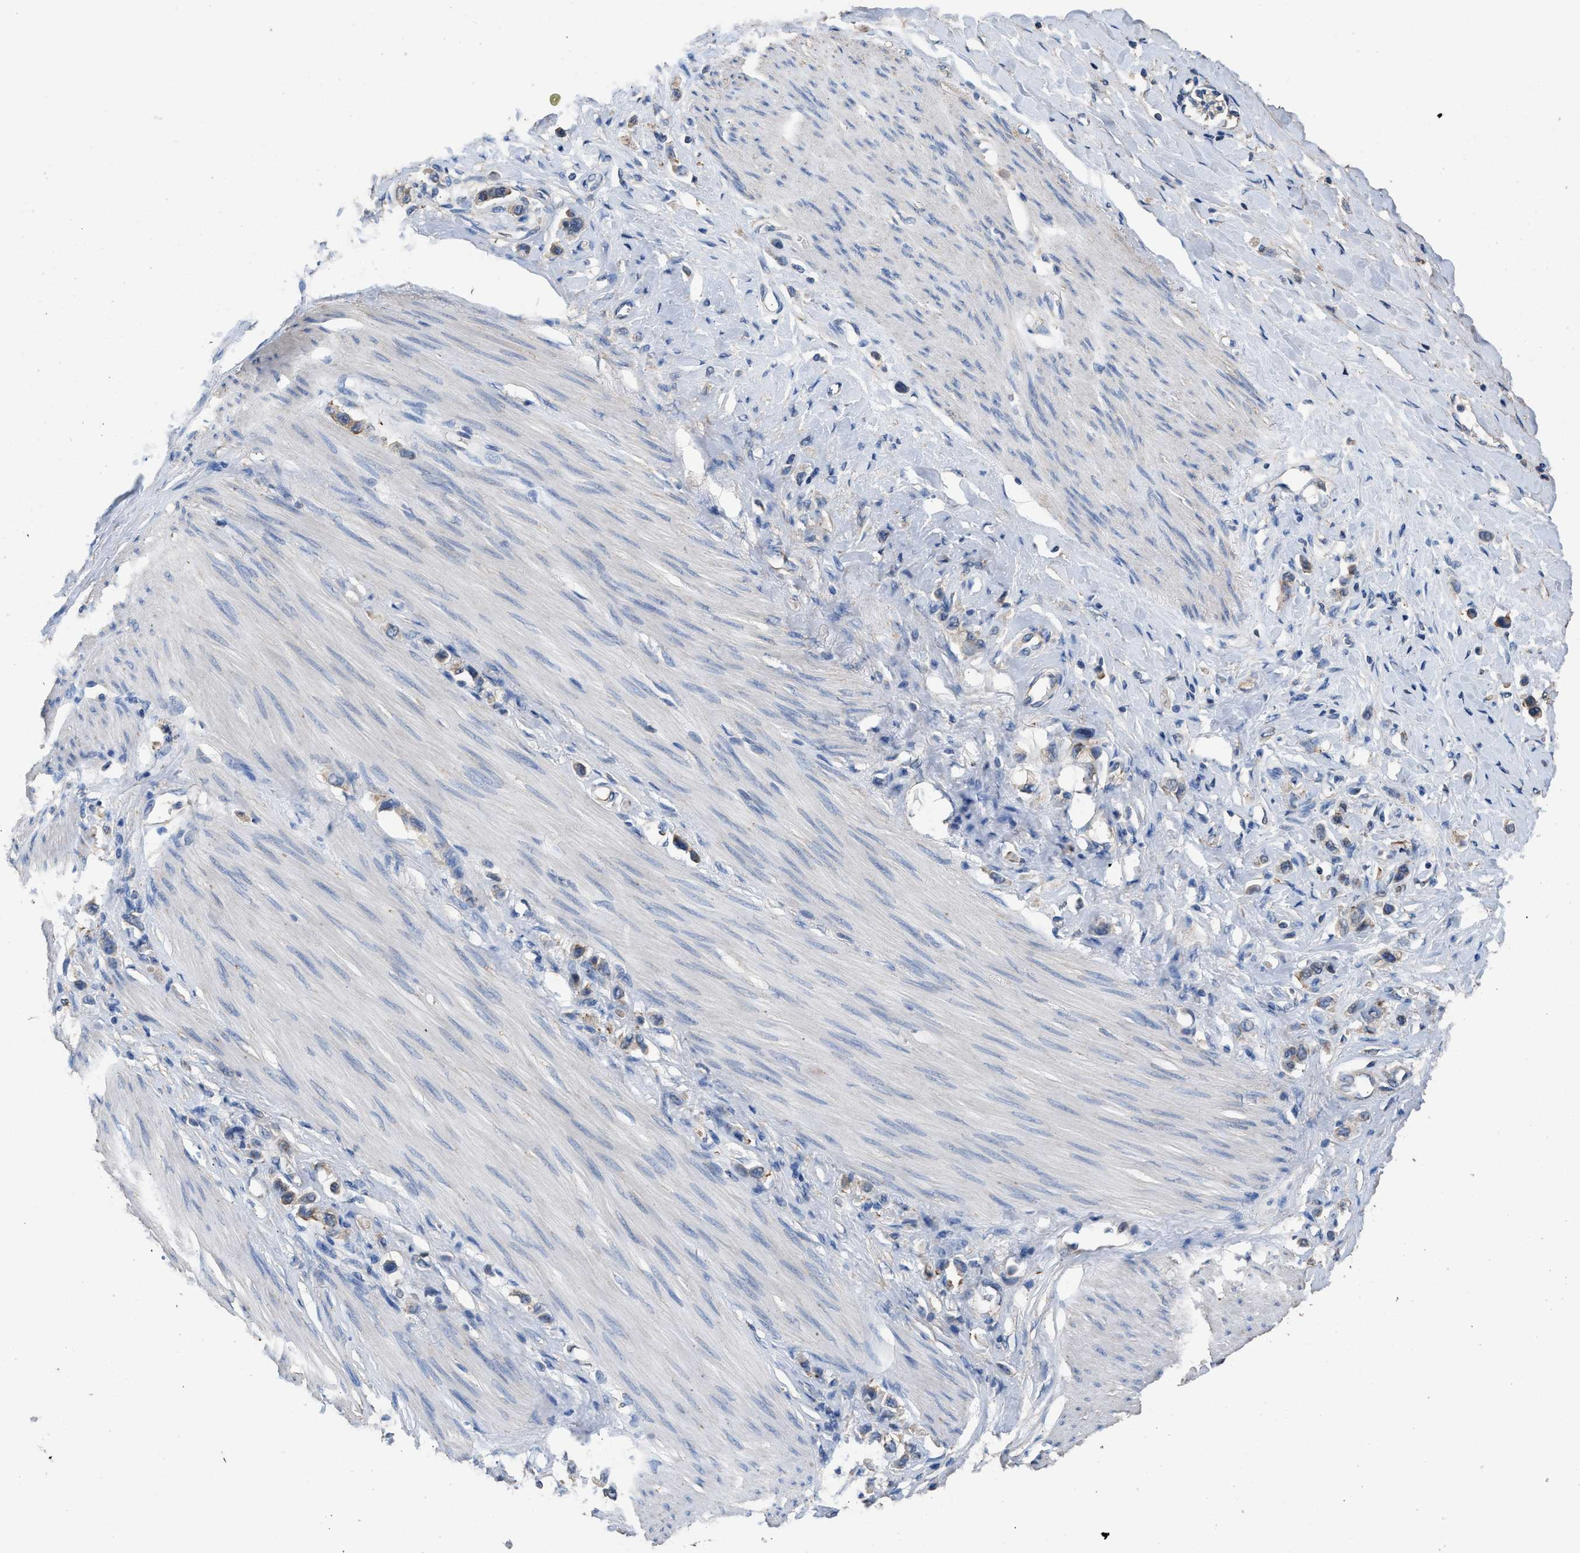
{"staining": {"intensity": "weak", "quantity": ">75%", "location": "cytoplasmic/membranous"}, "tissue": "stomach cancer", "cell_type": "Tumor cells", "image_type": "cancer", "snomed": [{"axis": "morphology", "description": "Adenocarcinoma, NOS"}, {"axis": "topography", "description": "Stomach"}], "caption": "Immunohistochemistry micrograph of stomach adenocarcinoma stained for a protein (brown), which displays low levels of weak cytoplasmic/membranous staining in approximately >75% of tumor cells.", "gene": "ITSN1", "patient": {"sex": "female", "age": 65}}